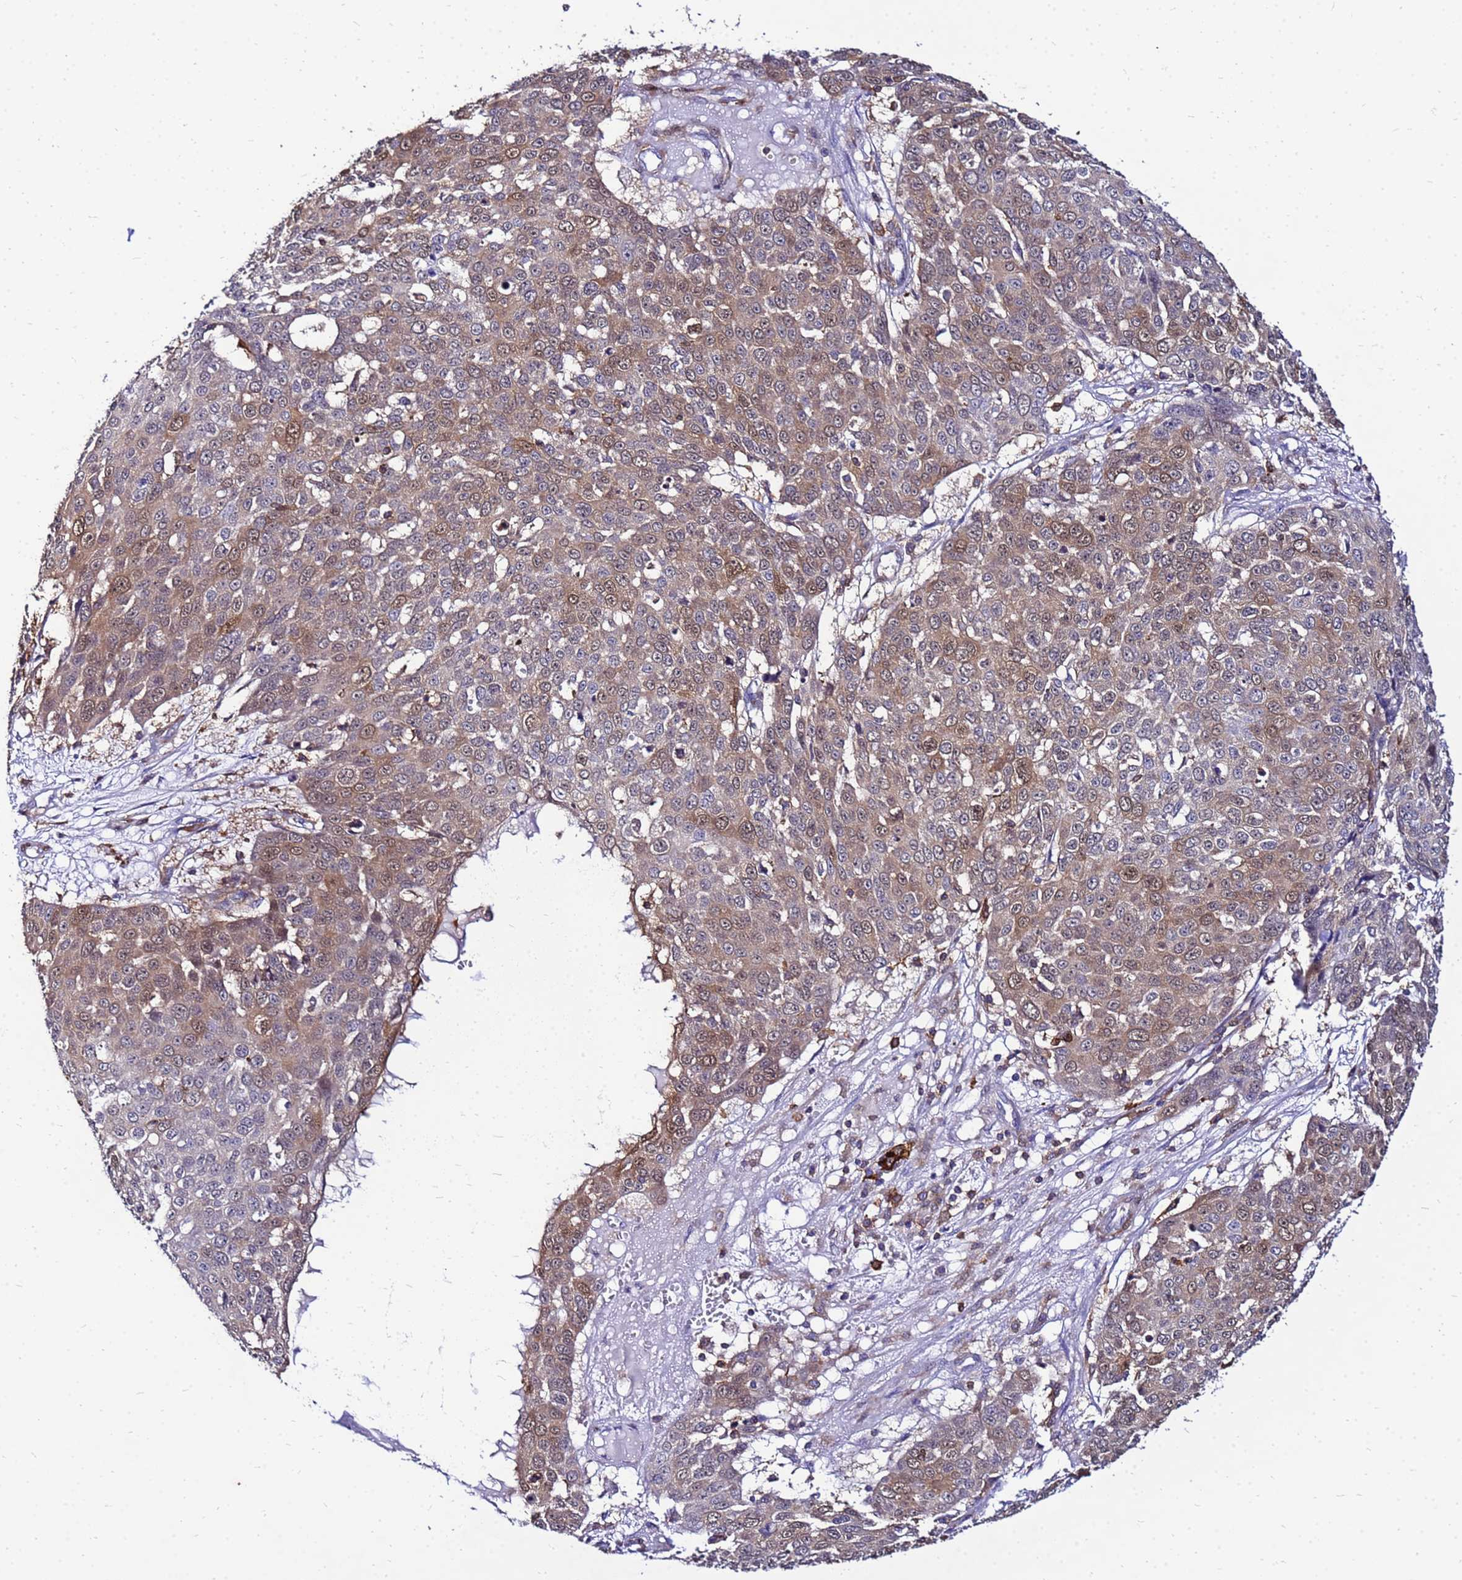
{"staining": {"intensity": "moderate", "quantity": "25%-75%", "location": "cytoplasmic/membranous,nuclear"}, "tissue": "skin cancer", "cell_type": "Tumor cells", "image_type": "cancer", "snomed": [{"axis": "morphology", "description": "Squamous cell carcinoma, NOS"}, {"axis": "topography", "description": "Skin"}], "caption": "Immunohistochemical staining of human squamous cell carcinoma (skin) demonstrates medium levels of moderate cytoplasmic/membranous and nuclear protein expression in approximately 25%-75% of tumor cells.", "gene": "DBNDD2", "patient": {"sex": "male", "age": 71}}